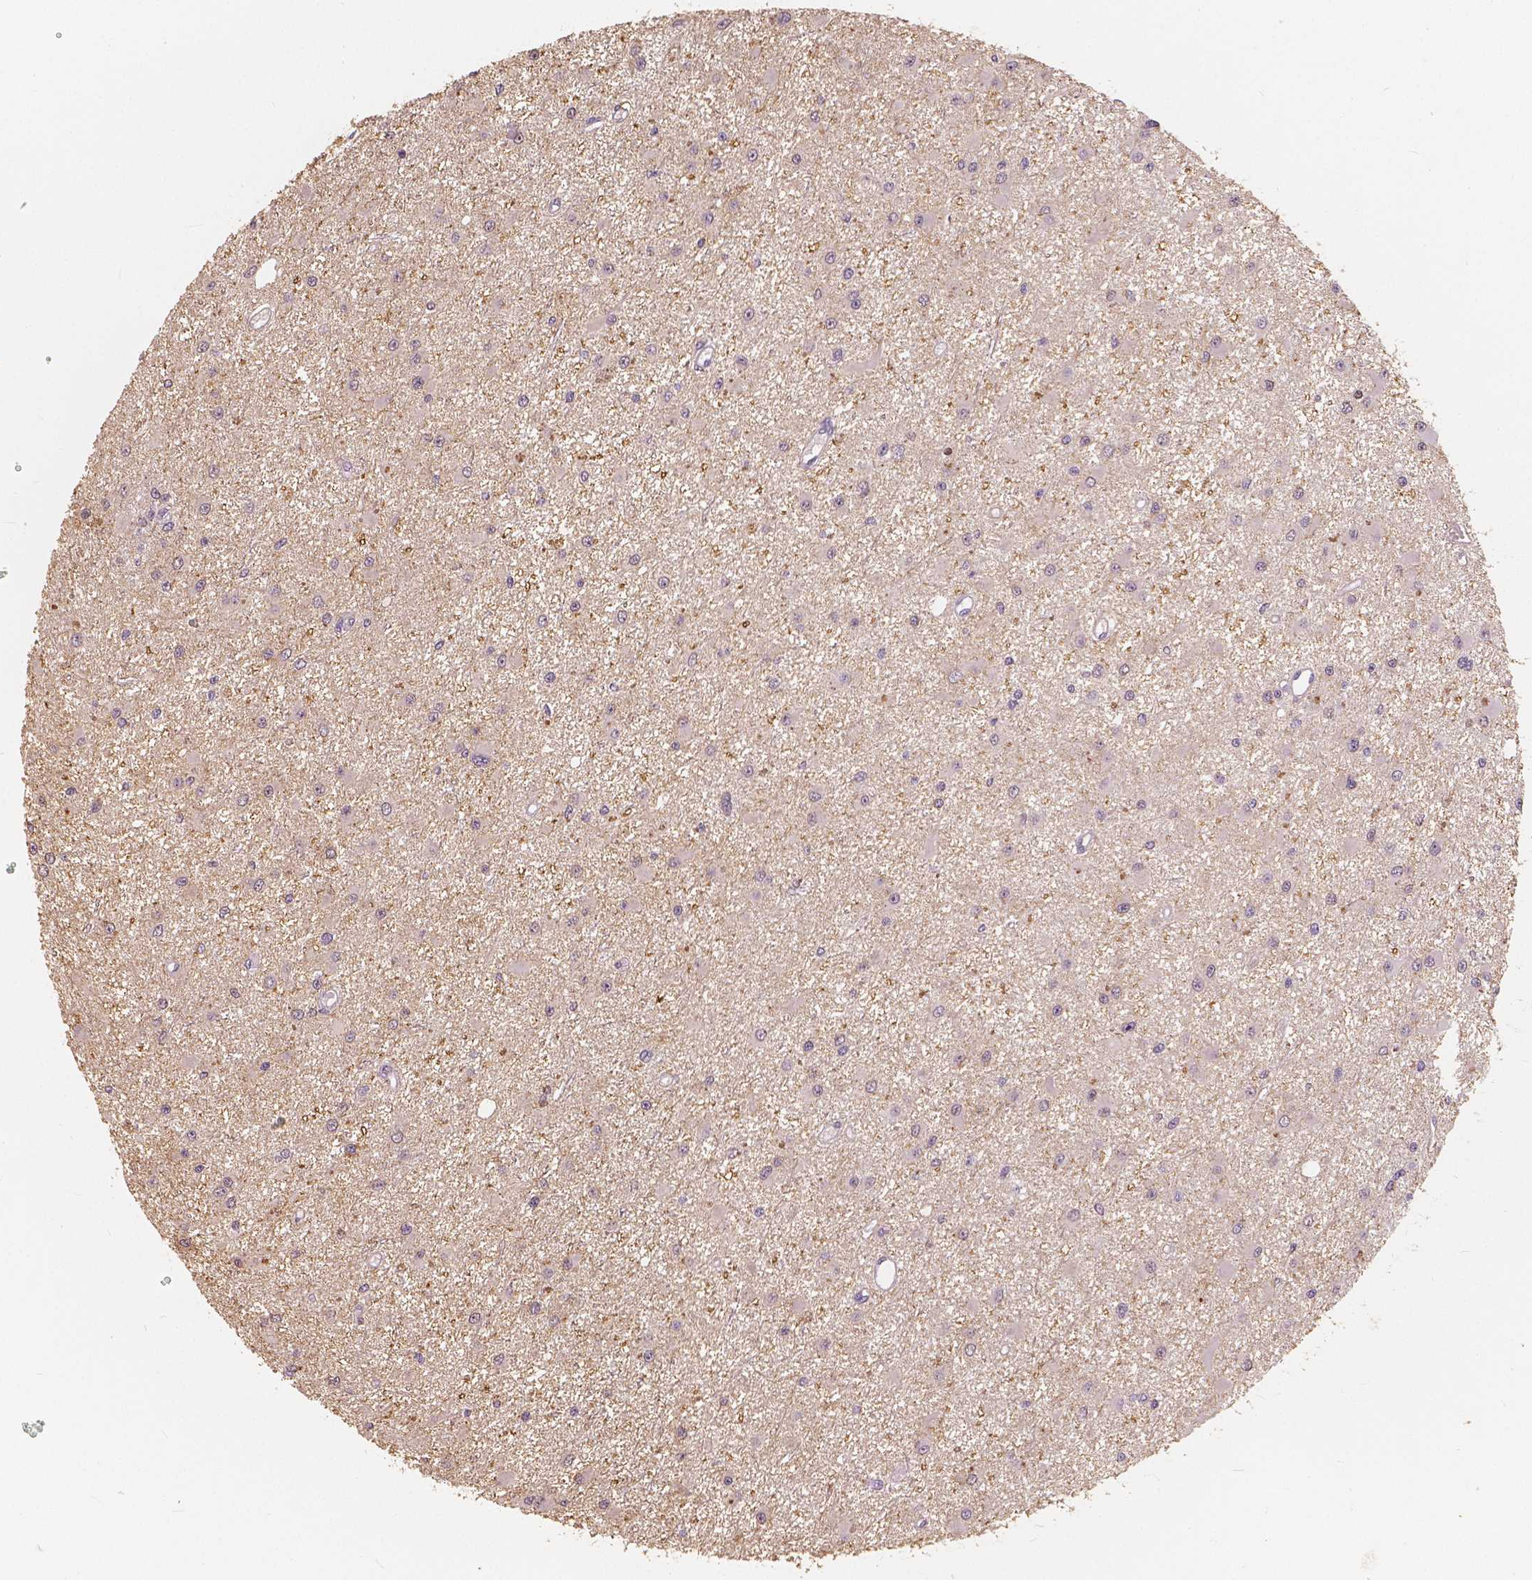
{"staining": {"intensity": "negative", "quantity": "none", "location": "none"}, "tissue": "glioma", "cell_type": "Tumor cells", "image_type": "cancer", "snomed": [{"axis": "morphology", "description": "Glioma, malignant, High grade"}, {"axis": "topography", "description": "Brain"}], "caption": "IHC histopathology image of malignant high-grade glioma stained for a protein (brown), which exhibits no expression in tumor cells.", "gene": "SAT2", "patient": {"sex": "male", "age": 54}}